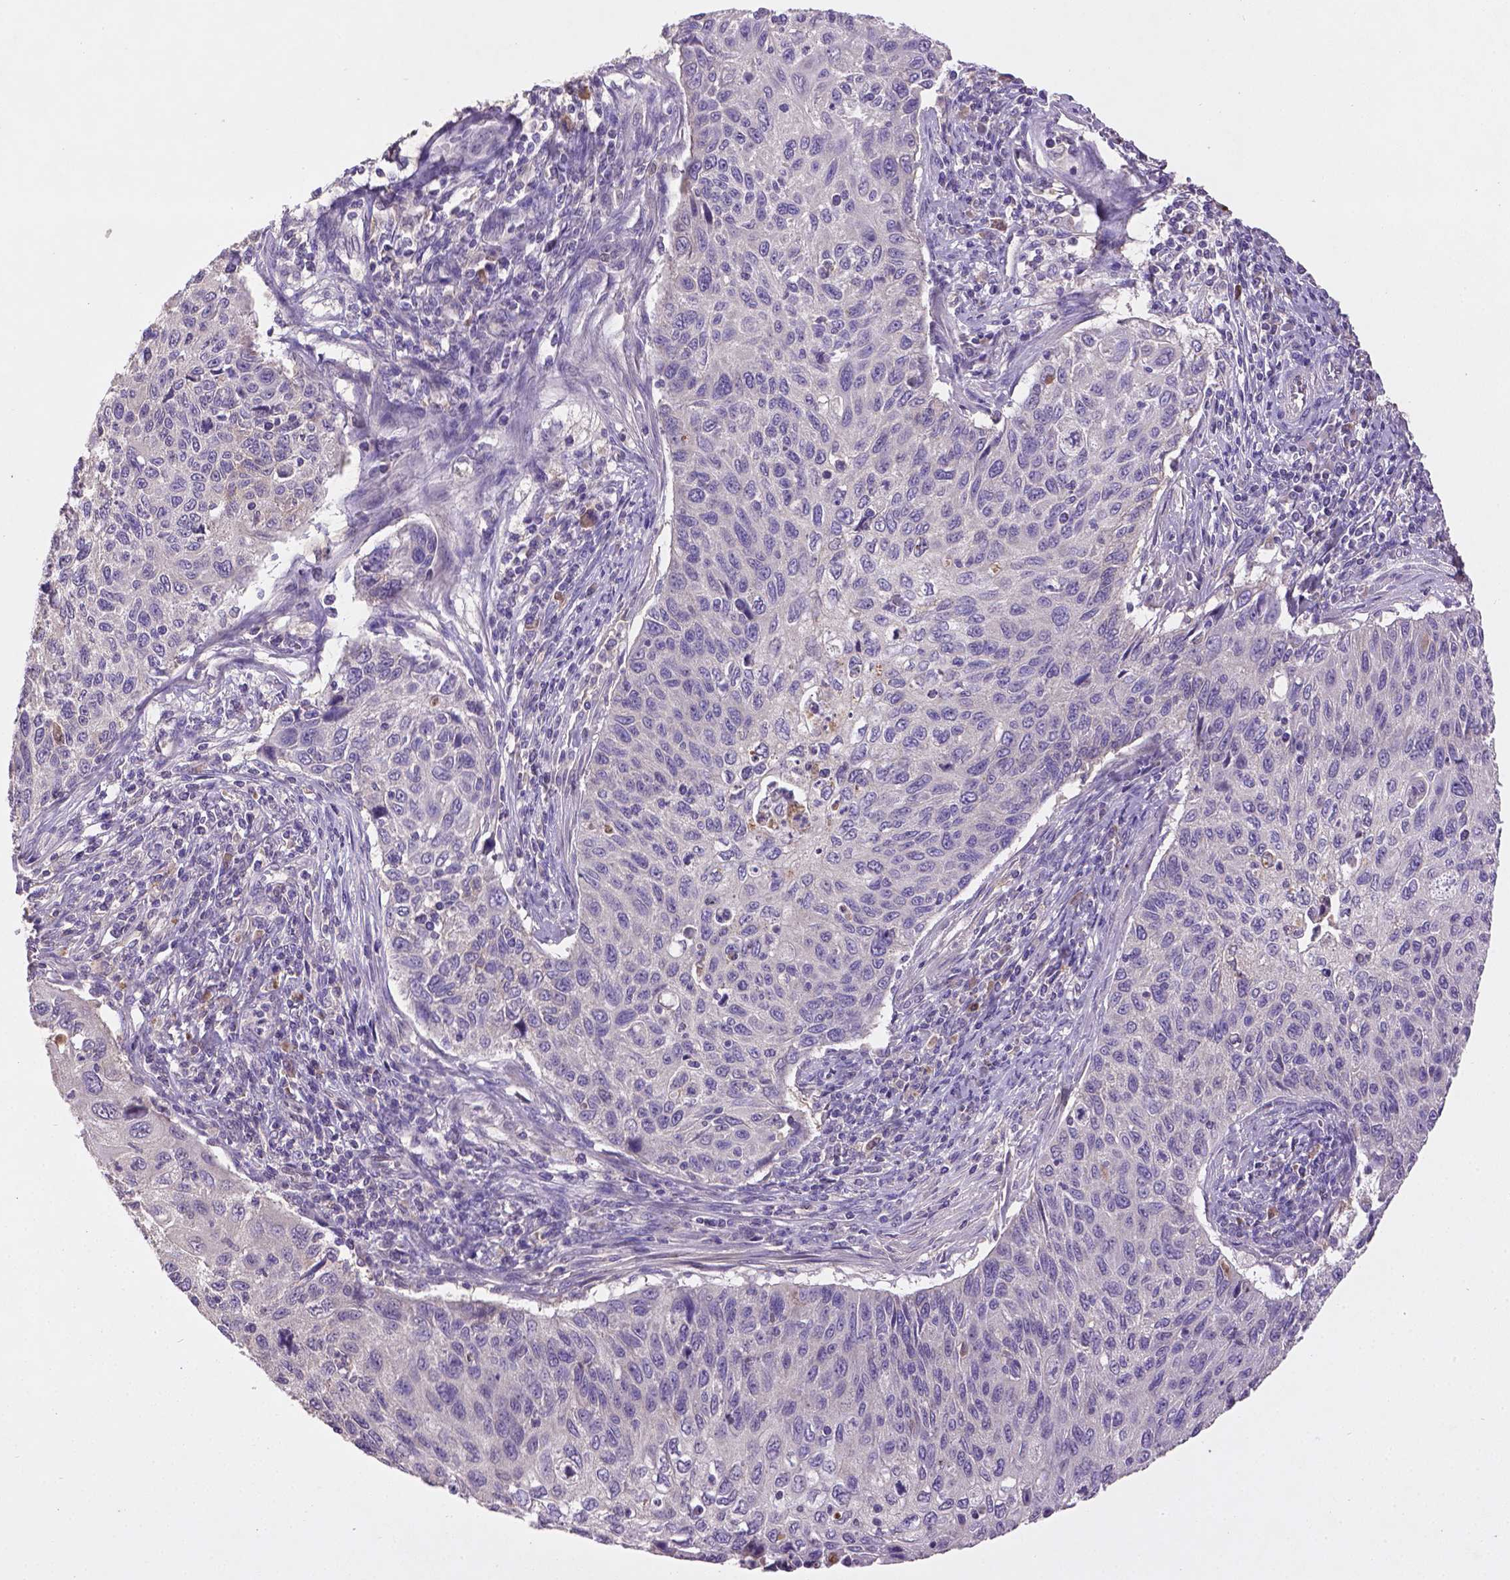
{"staining": {"intensity": "negative", "quantity": "none", "location": "none"}, "tissue": "cervical cancer", "cell_type": "Tumor cells", "image_type": "cancer", "snomed": [{"axis": "morphology", "description": "Squamous cell carcinoma, NOS"}, {"axis": "topography", "description": "Cervix"}], "caption": "Cervical squamous cell carcinoma was stained to show a protein in brown. There is no significant expression in tumor cells.", "gene": "SOX17", "patient": {"sex": "female", "age": 70}}